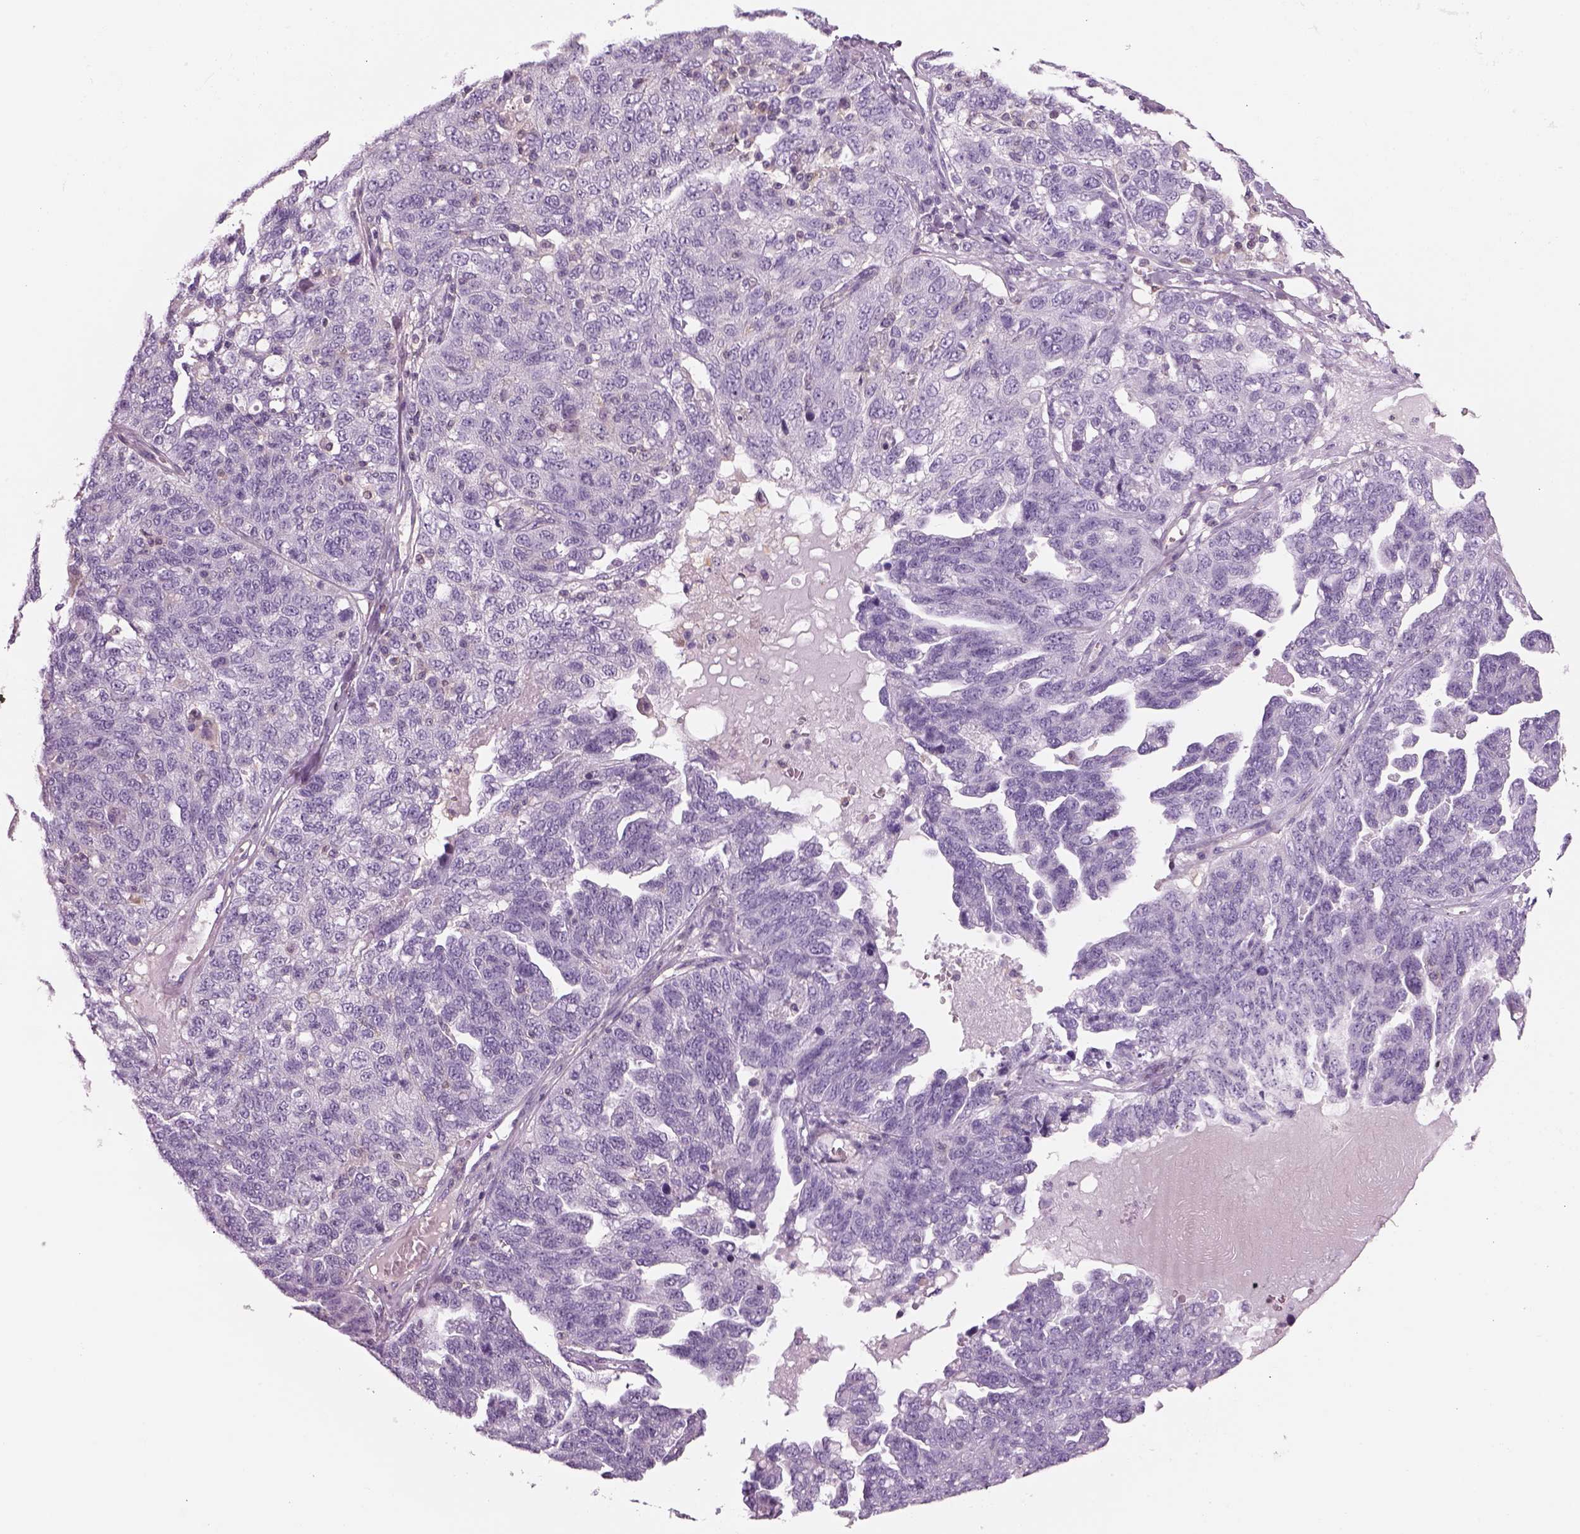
{"staining": {"intensity": "negative", "quantity": "none", "location": "none"}, "tissue": "ovarian cancer", "cell_type": "Tumor cells", "image_type": "cancer", "snomed": [{"axis": "morphology", "description": "Cystadenocarcinoma, serous, NOS"}, {"axis": "topography", "description": "Ovary"}], "caption": "Ovarian cancer (serous cystadenocarcinoma) was stained to show a protein in brown. There is no significant expression in tumor cells.", "gene": "SLC1A7", "patient": {"sex": "female", "age": 71}}